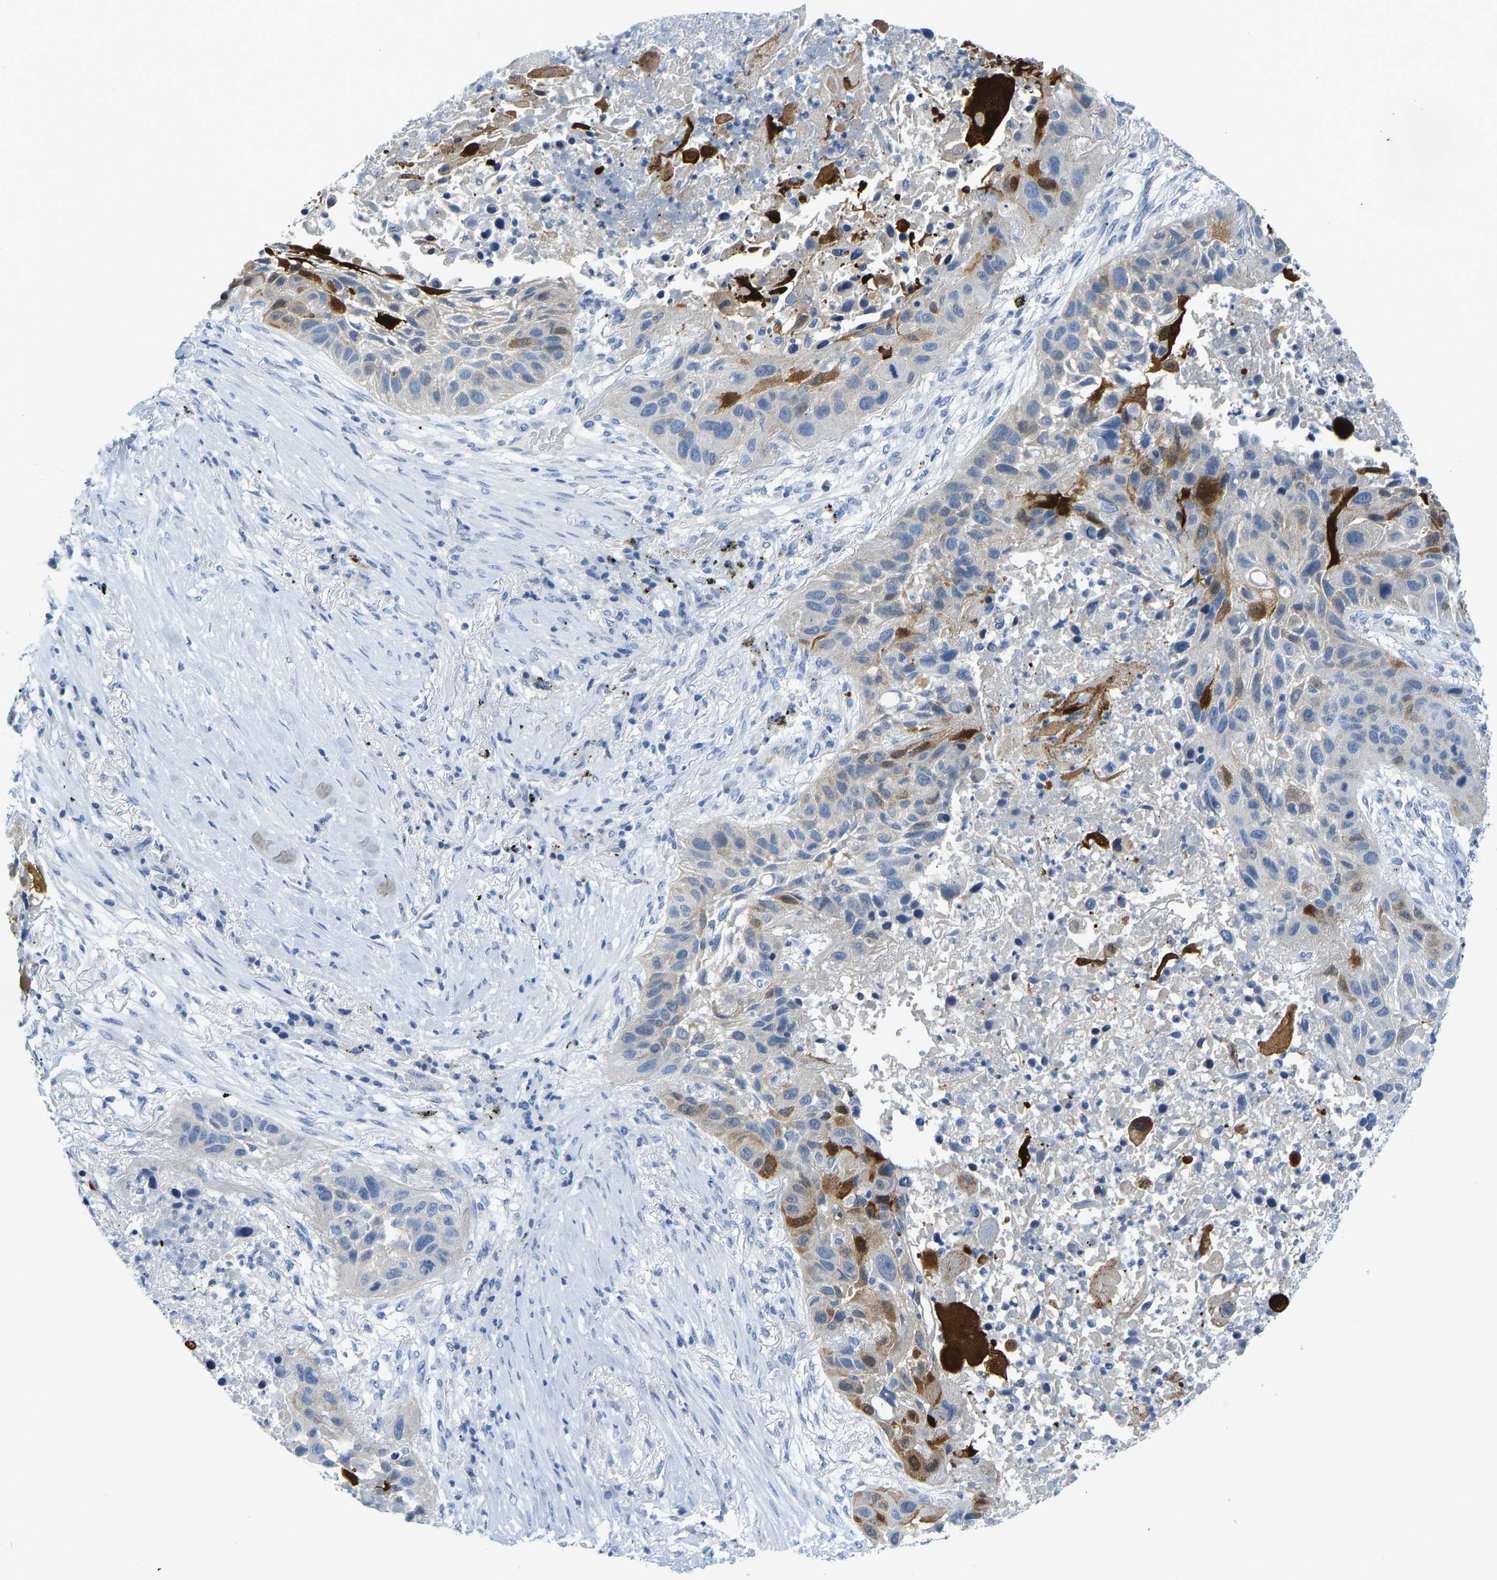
{"staining": {"intensity": "strong", "quantity": "<25%", "location": "cytoplasmic/membranous"}, "tissue": "lung cancer", "cell_type": "Tumor cells", "image_type": "cancer", "snomed": [{"axis": "morphology", "description": "Squamous cell carcinoma, NOS"}, {"axis": "topography", "description": "Lung"}], "caption": "High-magnification brightfield microscopy of lung cancer (squamous cell carcinoma) stained with DAB (3,3'-diaminobenzidine) (brown) and counterstained with hematoxylin (blue). tumor cells exhibit strong cytoplasmic/membranous expression is present in approximately<25% of cells.", "gene": "SERPINB3", "patient": {"sex": "male", "age": 57}}